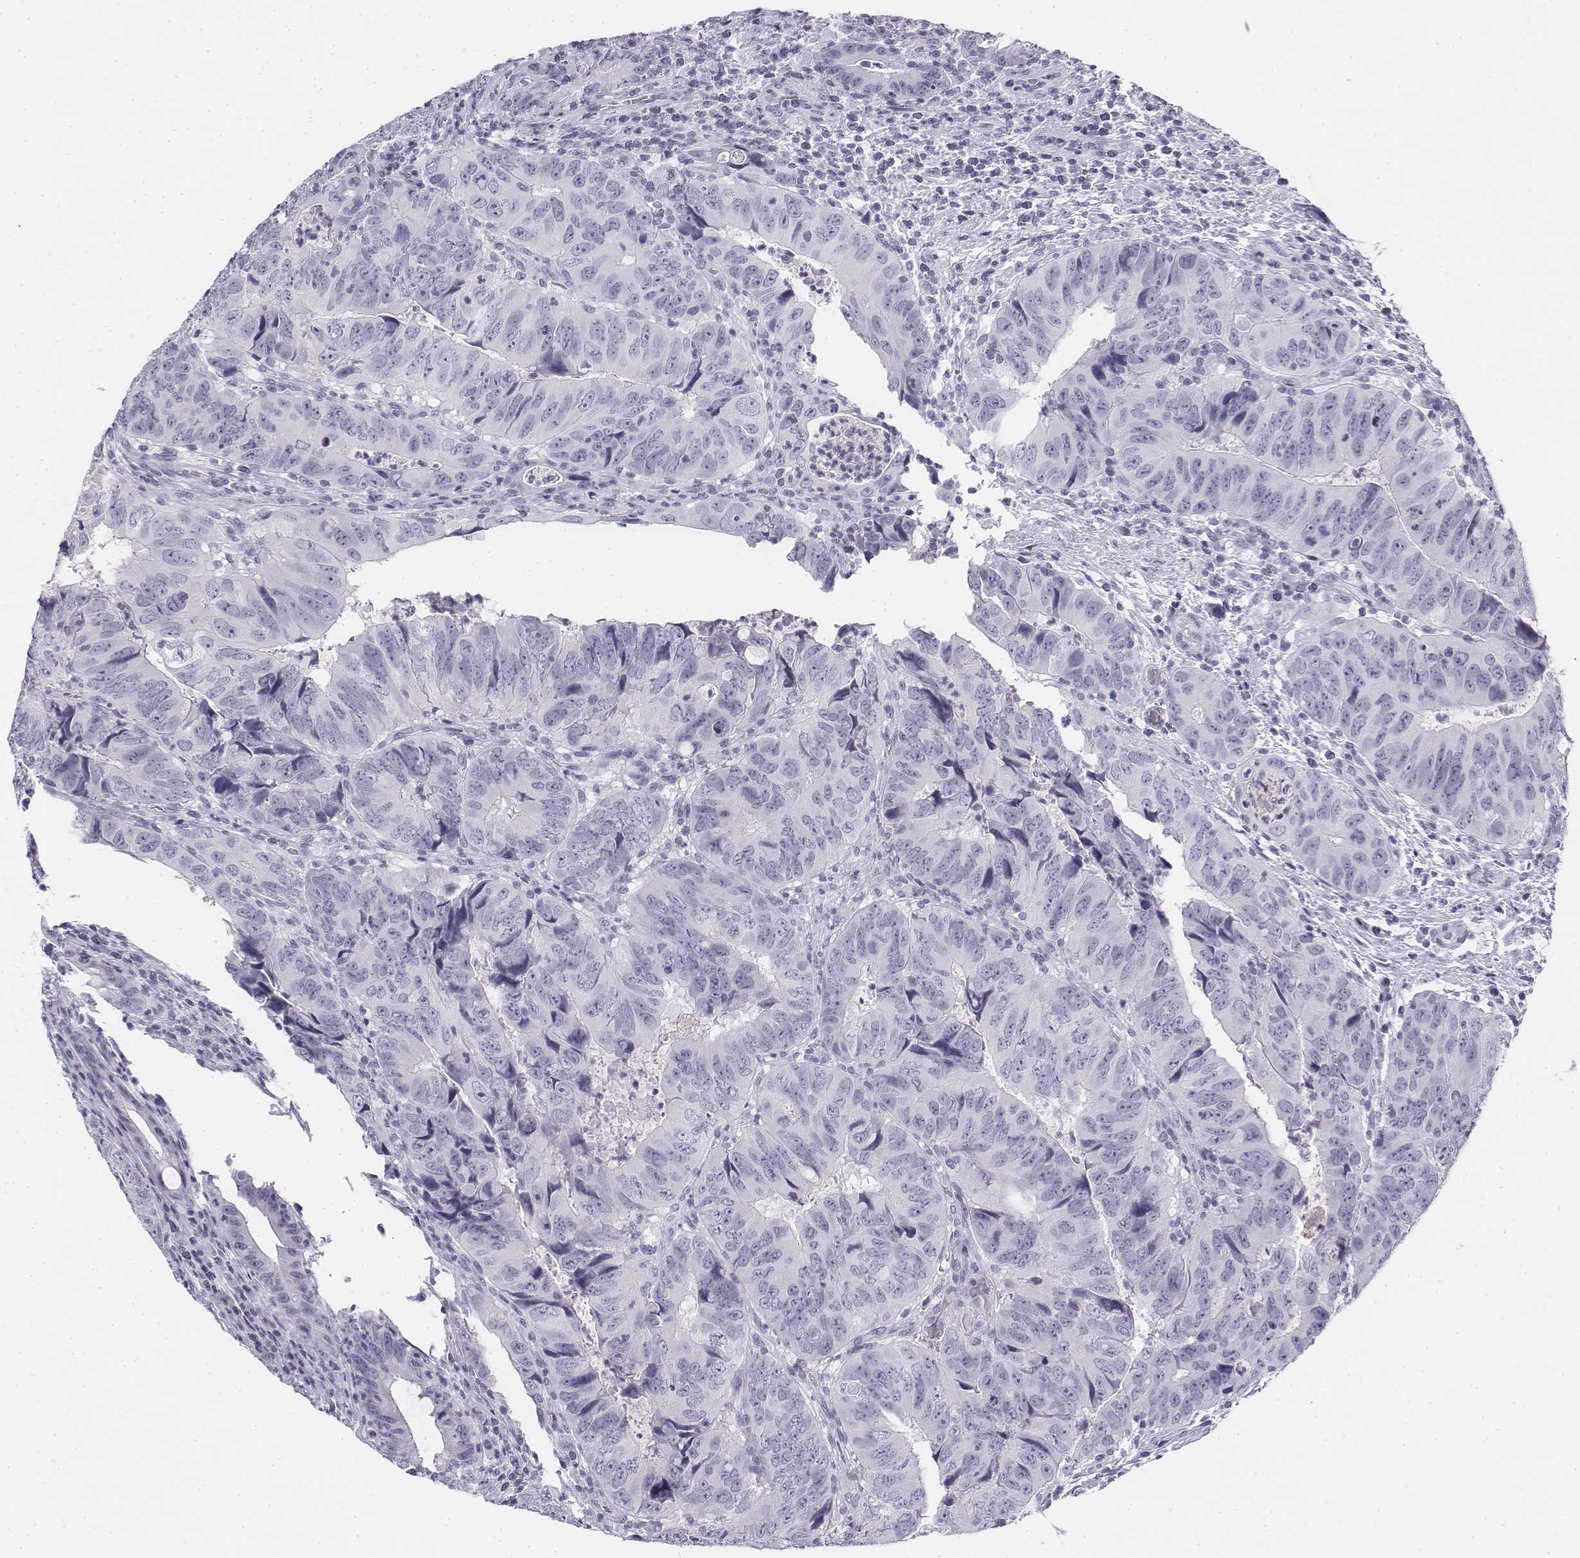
{"staining": {"intensity": "negative", "quantity": "none", "location": "none"}, "tissue": "colorectal cancer", "cell_type": "Tumor cells", "image_type": "cancer", "snomed": [{"axis": "morphology", "description": "Adenocarcinoma, NOS"}, {"axis": "topography", "description": "Colon"}], "caption": "Immunohistochemical staining of human colorectal cancer demonstrates no significant staining in tumor cells.", "gene": "UCN2", "patient": {"sex": "male", "age": 79}}